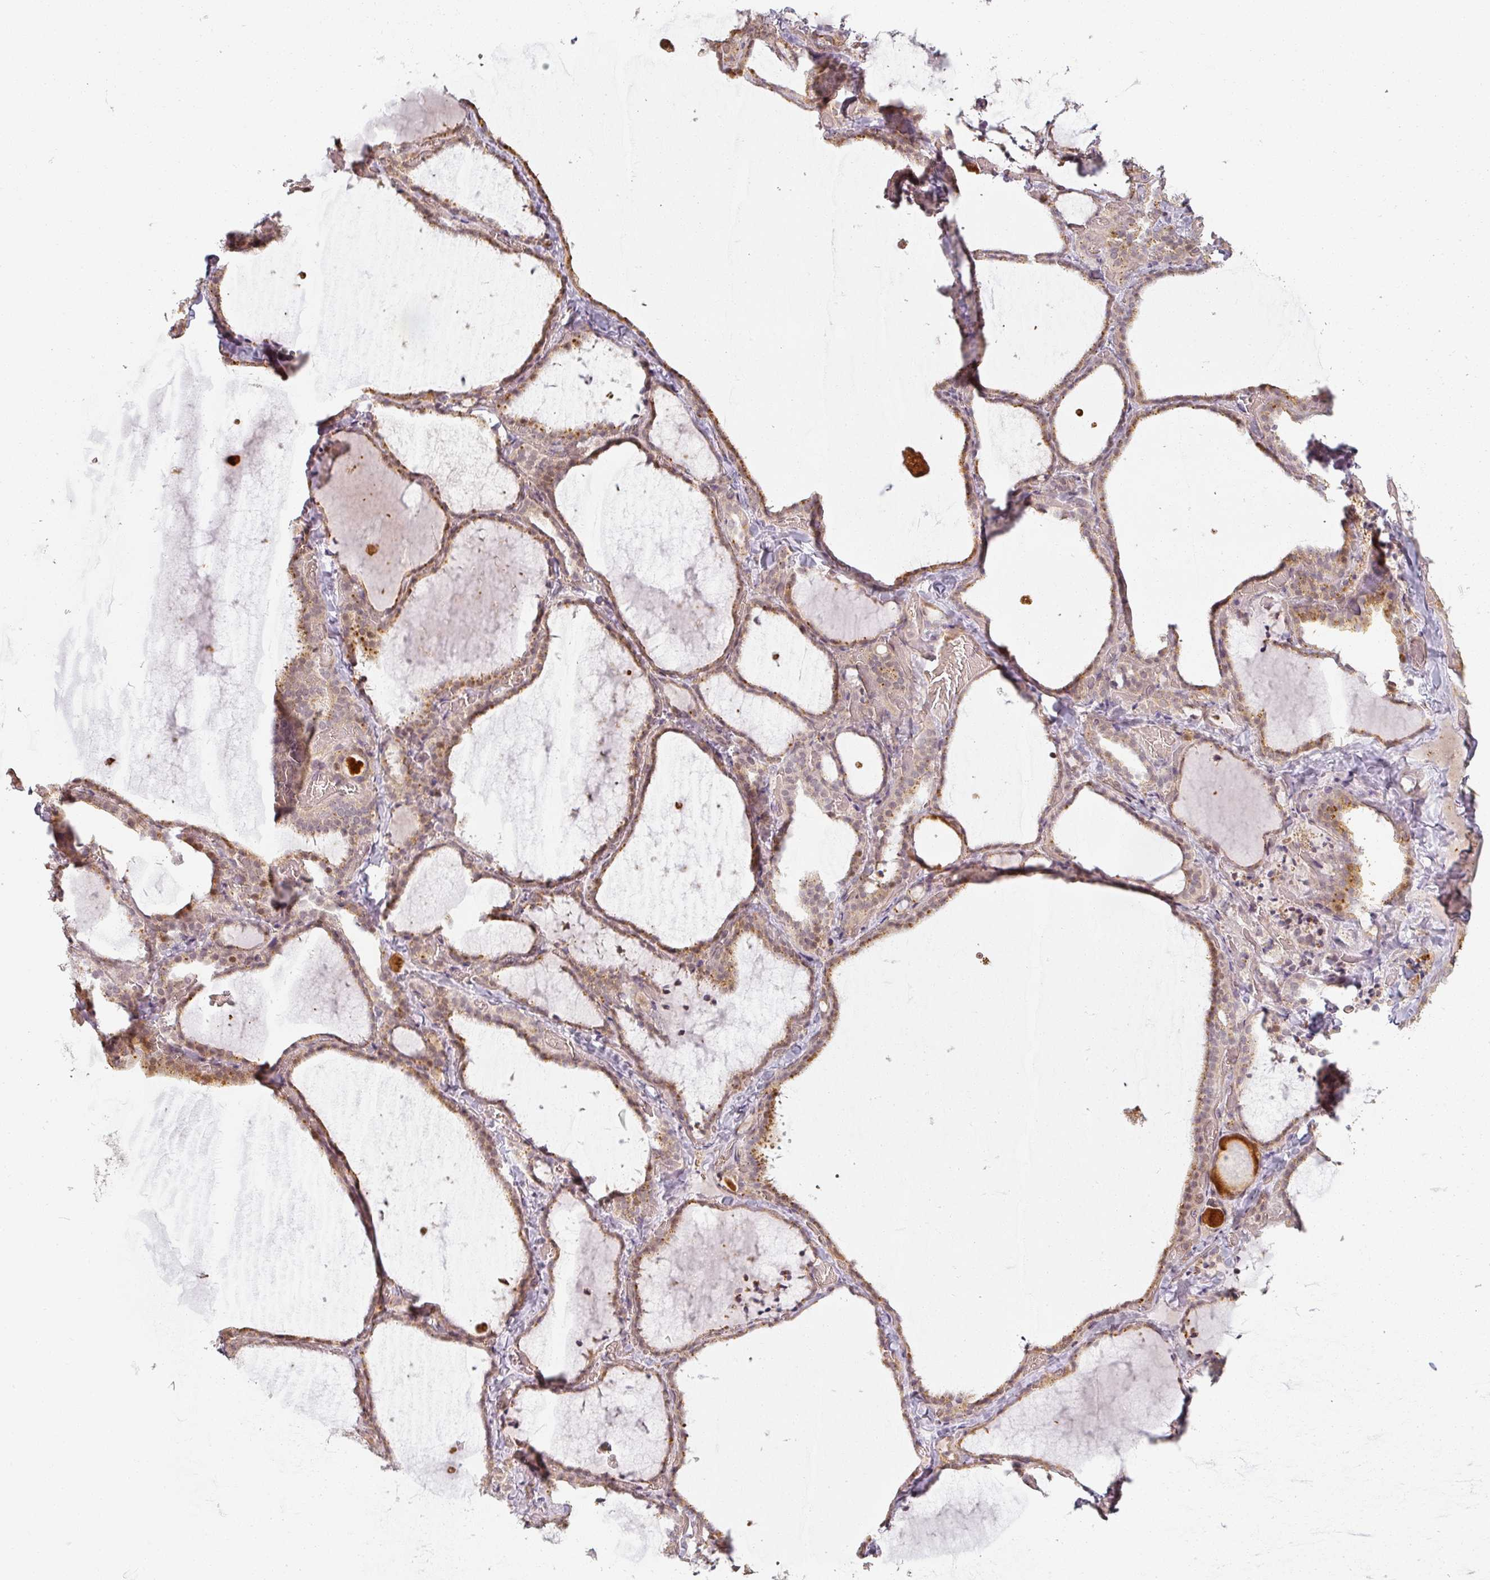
{"staining": {"intensity": "moderate", "quantity": ">75%", "location": "cytoplasmic/membranous,nuclear"}, "tissue": "thyroid gland", "cell_type": "Glandular cells", "image_type": "normal", "snomed": [{"axis": "morphology", "description": "Normal tissue, NOS"}, {"axis": "topography", "description": "Thyroid gland"}], "caption": "Moderate cytoplasmic/membranous,nuclear expression for a protein is present in about >75% of glandular cells of benign thyroid gland using IHC.", "gene": "MED19", "patient": {"sex": "female", "age": 22}}